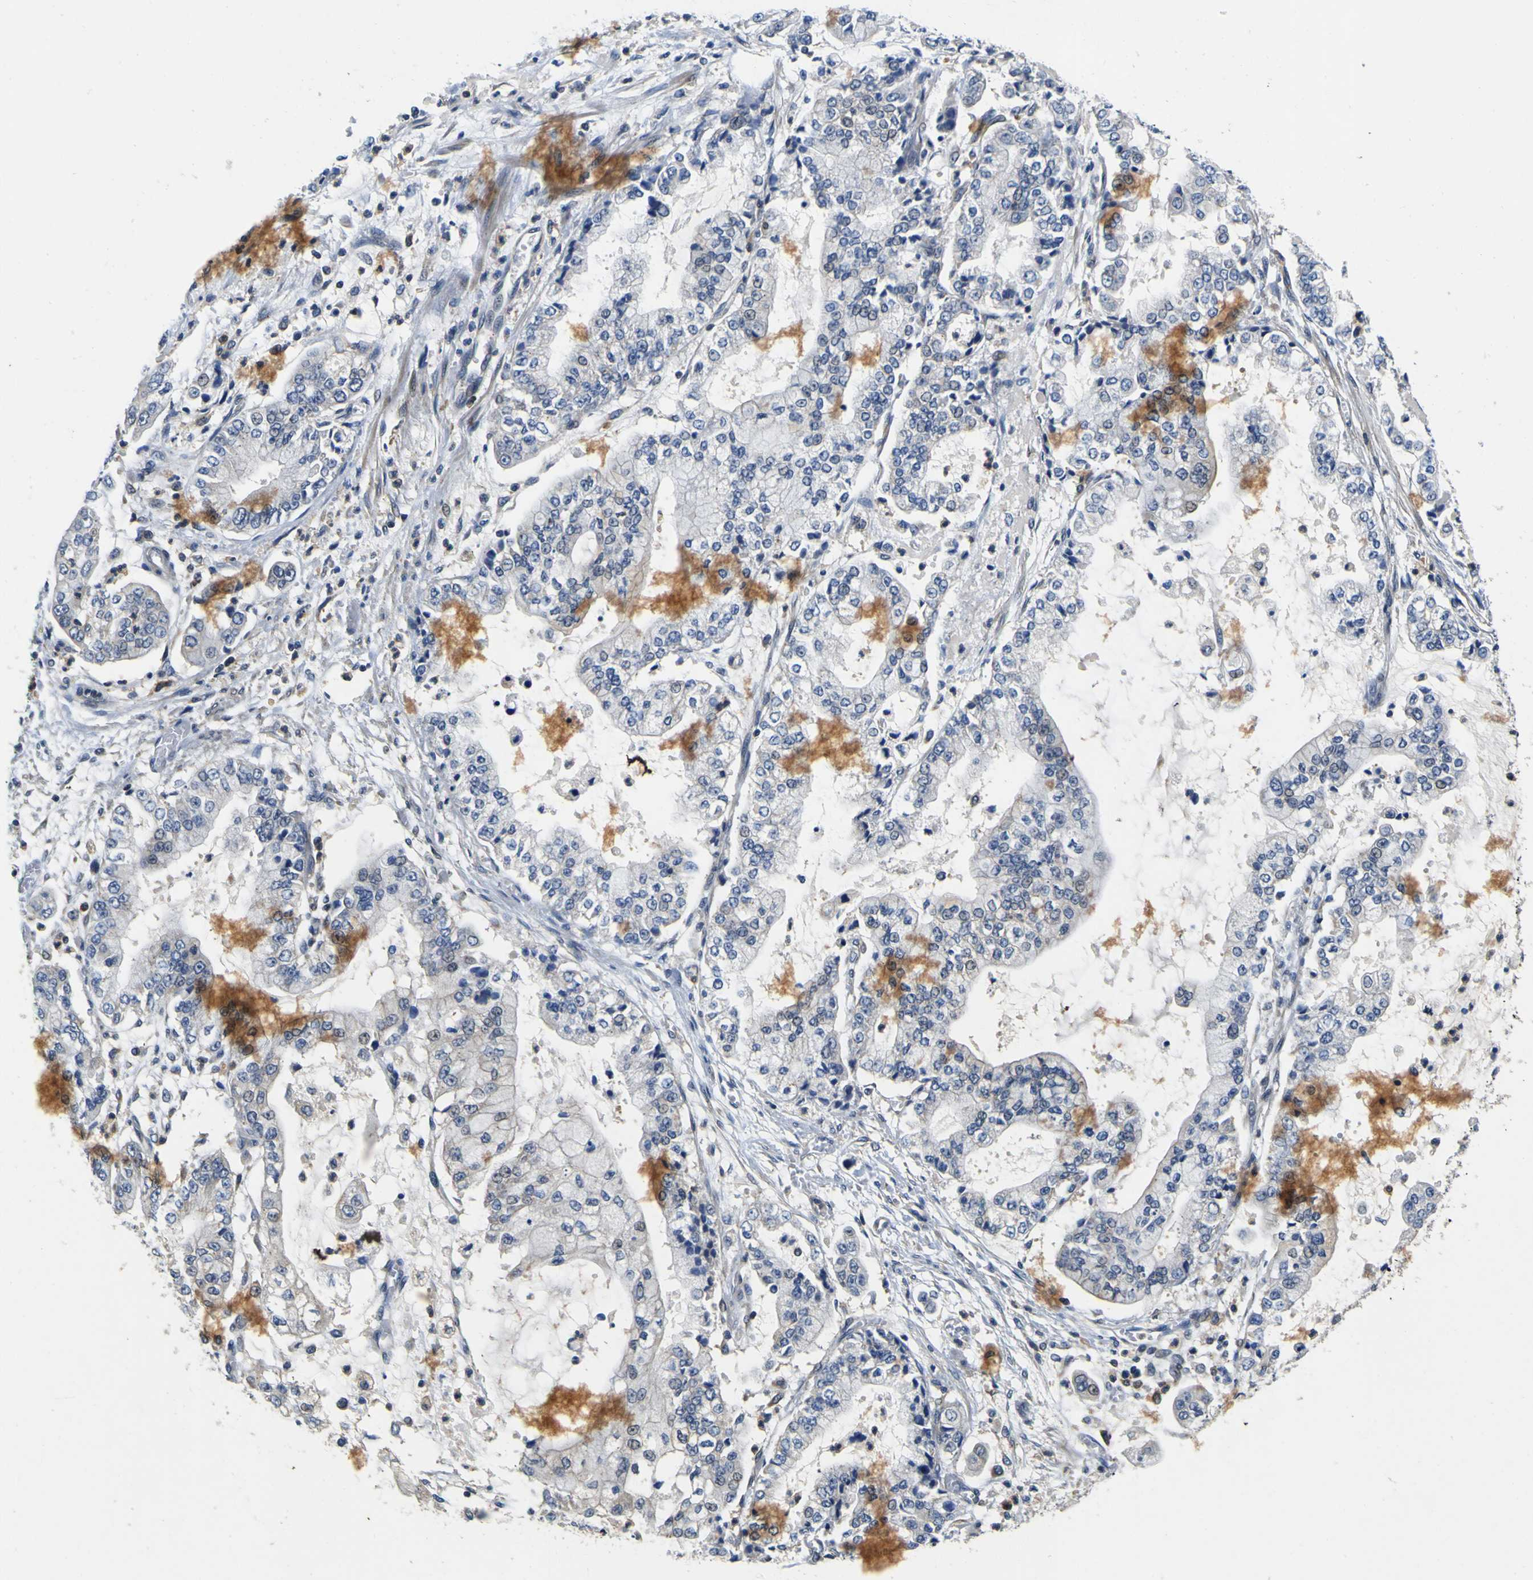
{"staining": {"intensity": "moderate", "quantity": "<25%", "location": "cytoplasmic/membranous"}, "tissue": "stomach cancer", "cell_type": "Tumor cells", "image_type": "cancer", "snomed": [{"axis": "morphology", "description": "Adenocarcinoma, NOS"}, {"axis": "topography", "description": "Stomach"}], "caption": "Immunohistochemistry (IHC) histopathology image of human adenocarcinoma (stomach) stained for a protein (brown), which shows low levels of moderate cytoplasmic/membranous expression in about <25% of tumor cells.", "gene": "TNIK", "patient": {"sex": "male", "age": 76}}